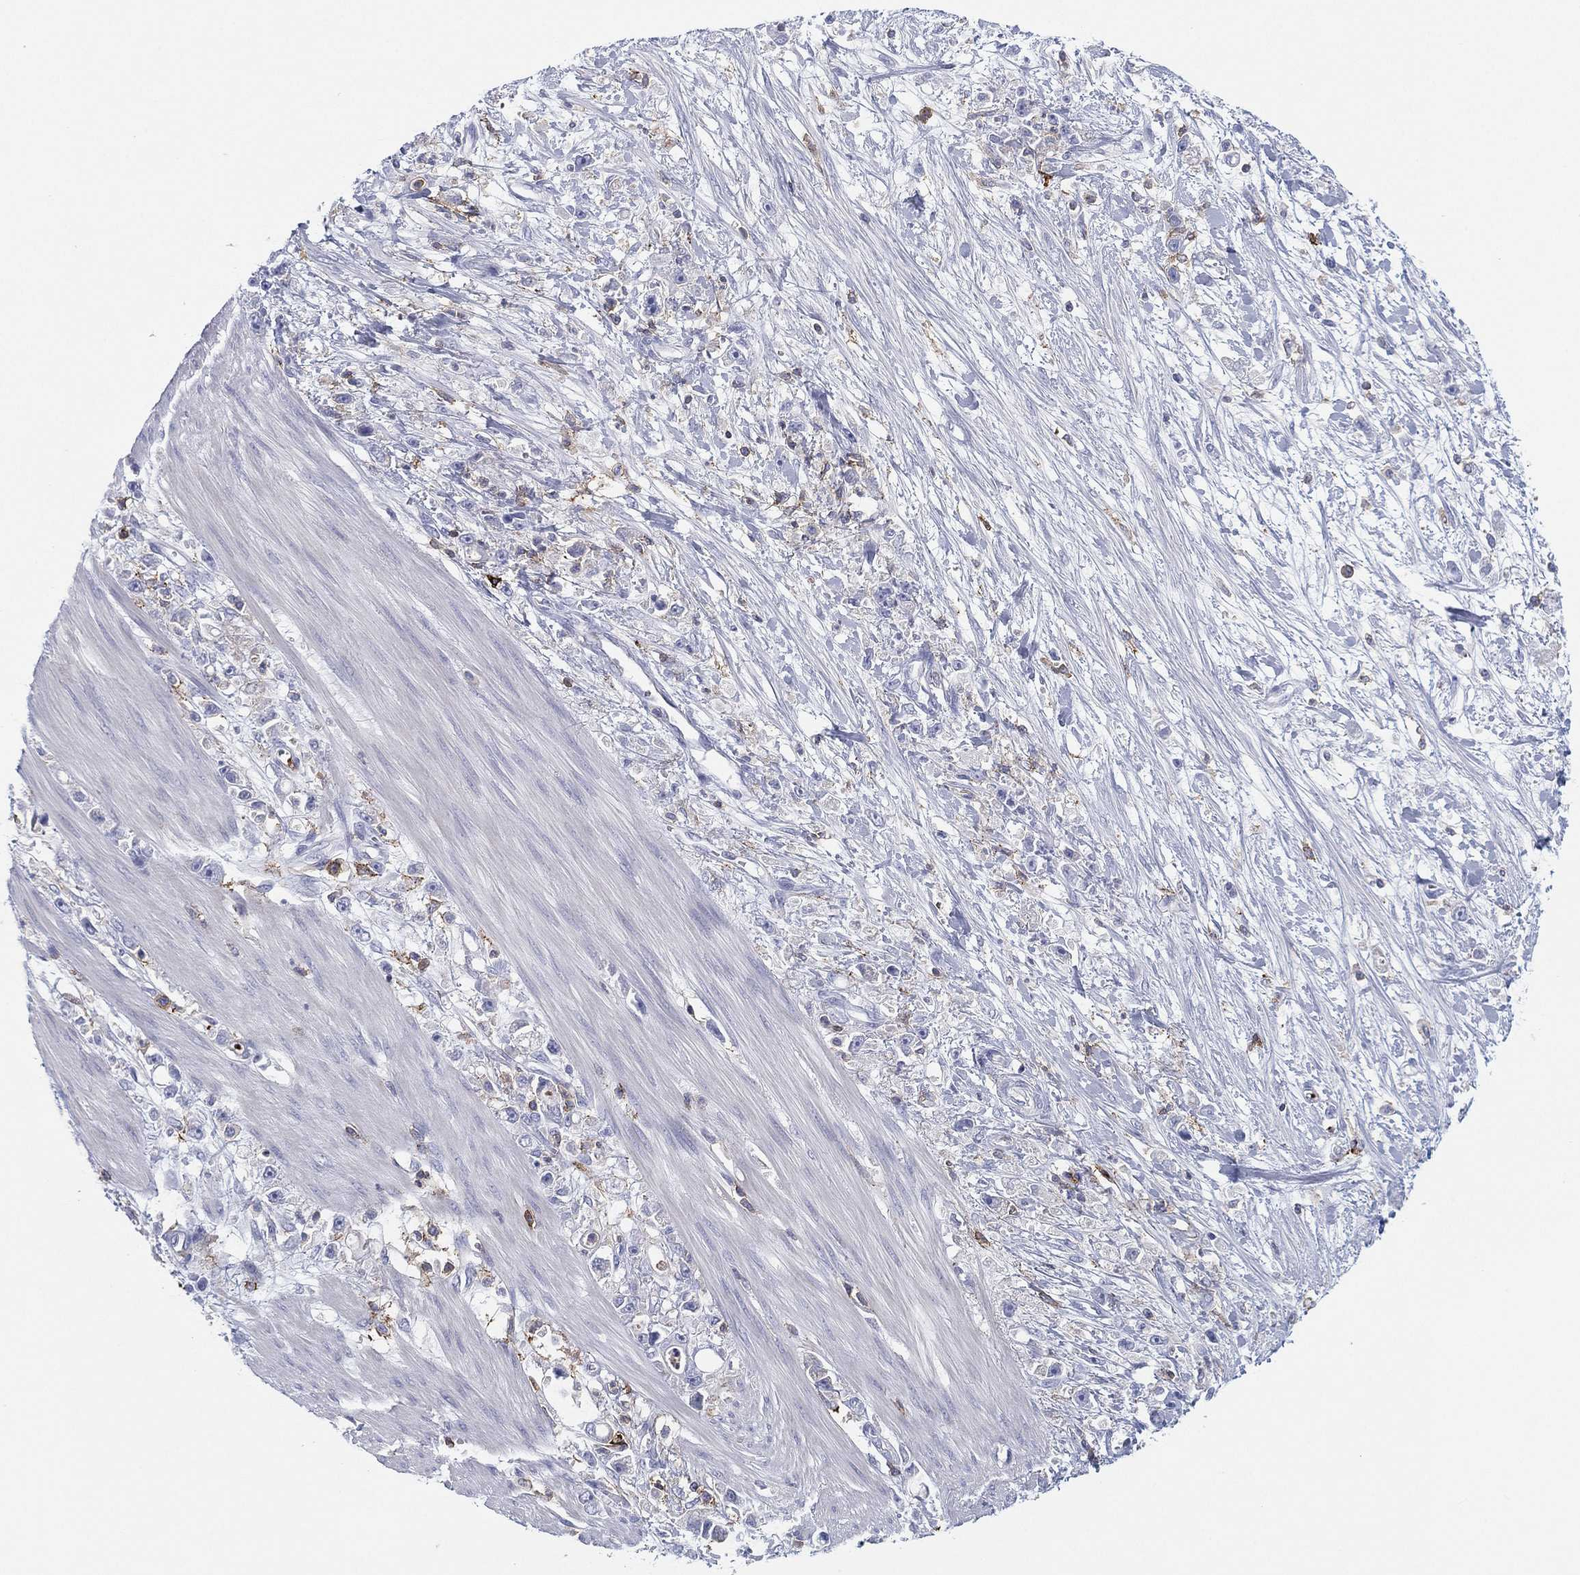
{"staining": {"intensity": "negative", "quantity": "none", "location": "none"}, "tissue": "stomach cancer", "cell_type": "Tumor cells", "image_type": "cancer", "snomed": [{"axis": "morphology", "description": "Adenocarcinoma, NOS"}, {"axis": "topography", "description": "Stomach"}], "caption": "The photomicrograph shows no significant expression in tumor cells of stomach adenocarcinoma. The staining was performed using DAB (3,3'-diaminobenzidine) to visualize the protein expression in brown, while the nuclei were stained in blue with hematoxylin (Magnification: 20x).", "gene": "SELPLG", "patient": {"sex": "female", "age": 59}}